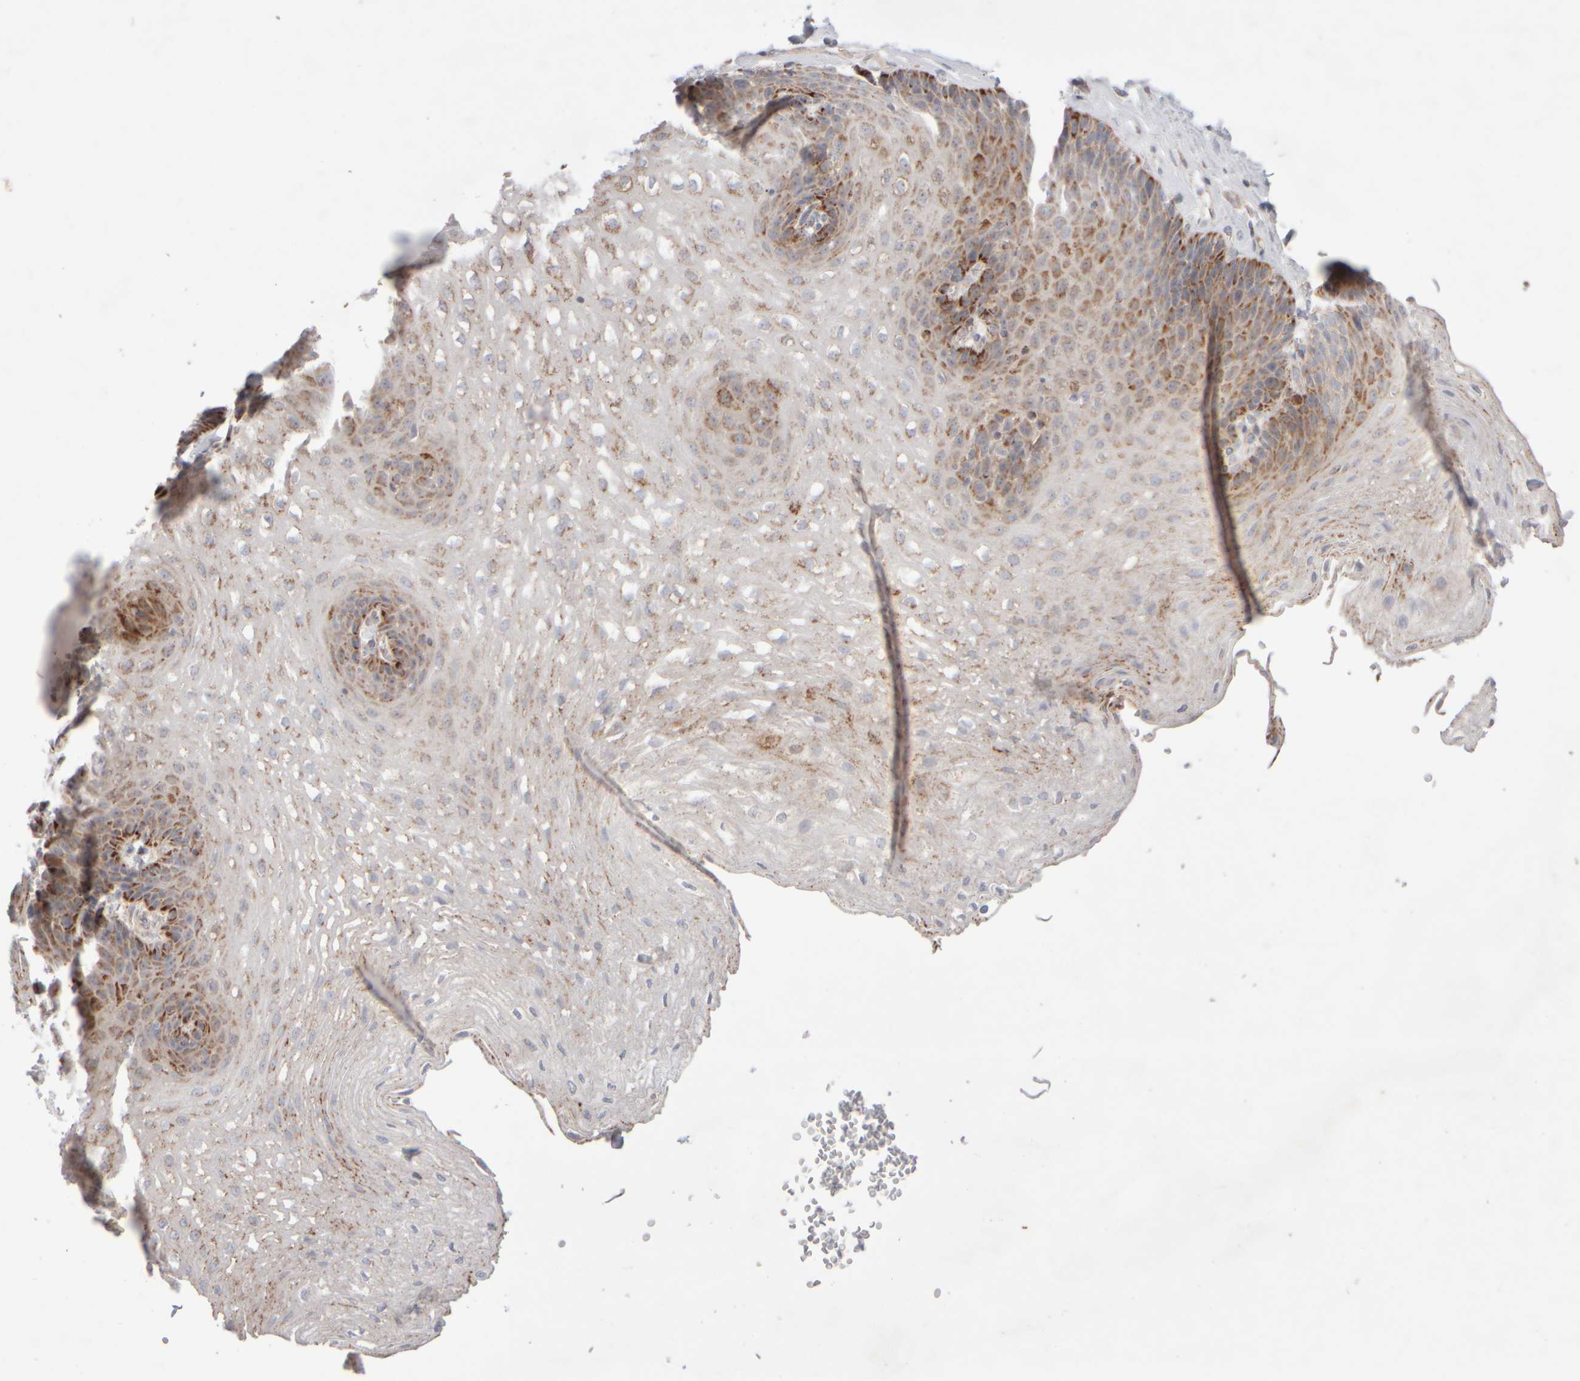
{"staining": {"intensity": "moderate", "quantity": ">75%", "location": "cytoplasmic/membranous"}, "tissue": "esophagus", "cell_type": "Squamous epithelial cells", "image_type": "normal", "snomed": [{"axis": "morphology", "description": "Normal tissue, NOS"}, {"axis": "topography", "description": "Esophagus"}], "caption": "Esophagus stained for a protein demonstrates moderate cytoplasmic/membranous positivity in squamous epithelial cells. The protein is stained brown, and the nuclei are stained in blue (DAB IHC with brightfield microscopy, high magnification).", "gene": "CHADL", "patient": {"sex": "female", "age": 66}}